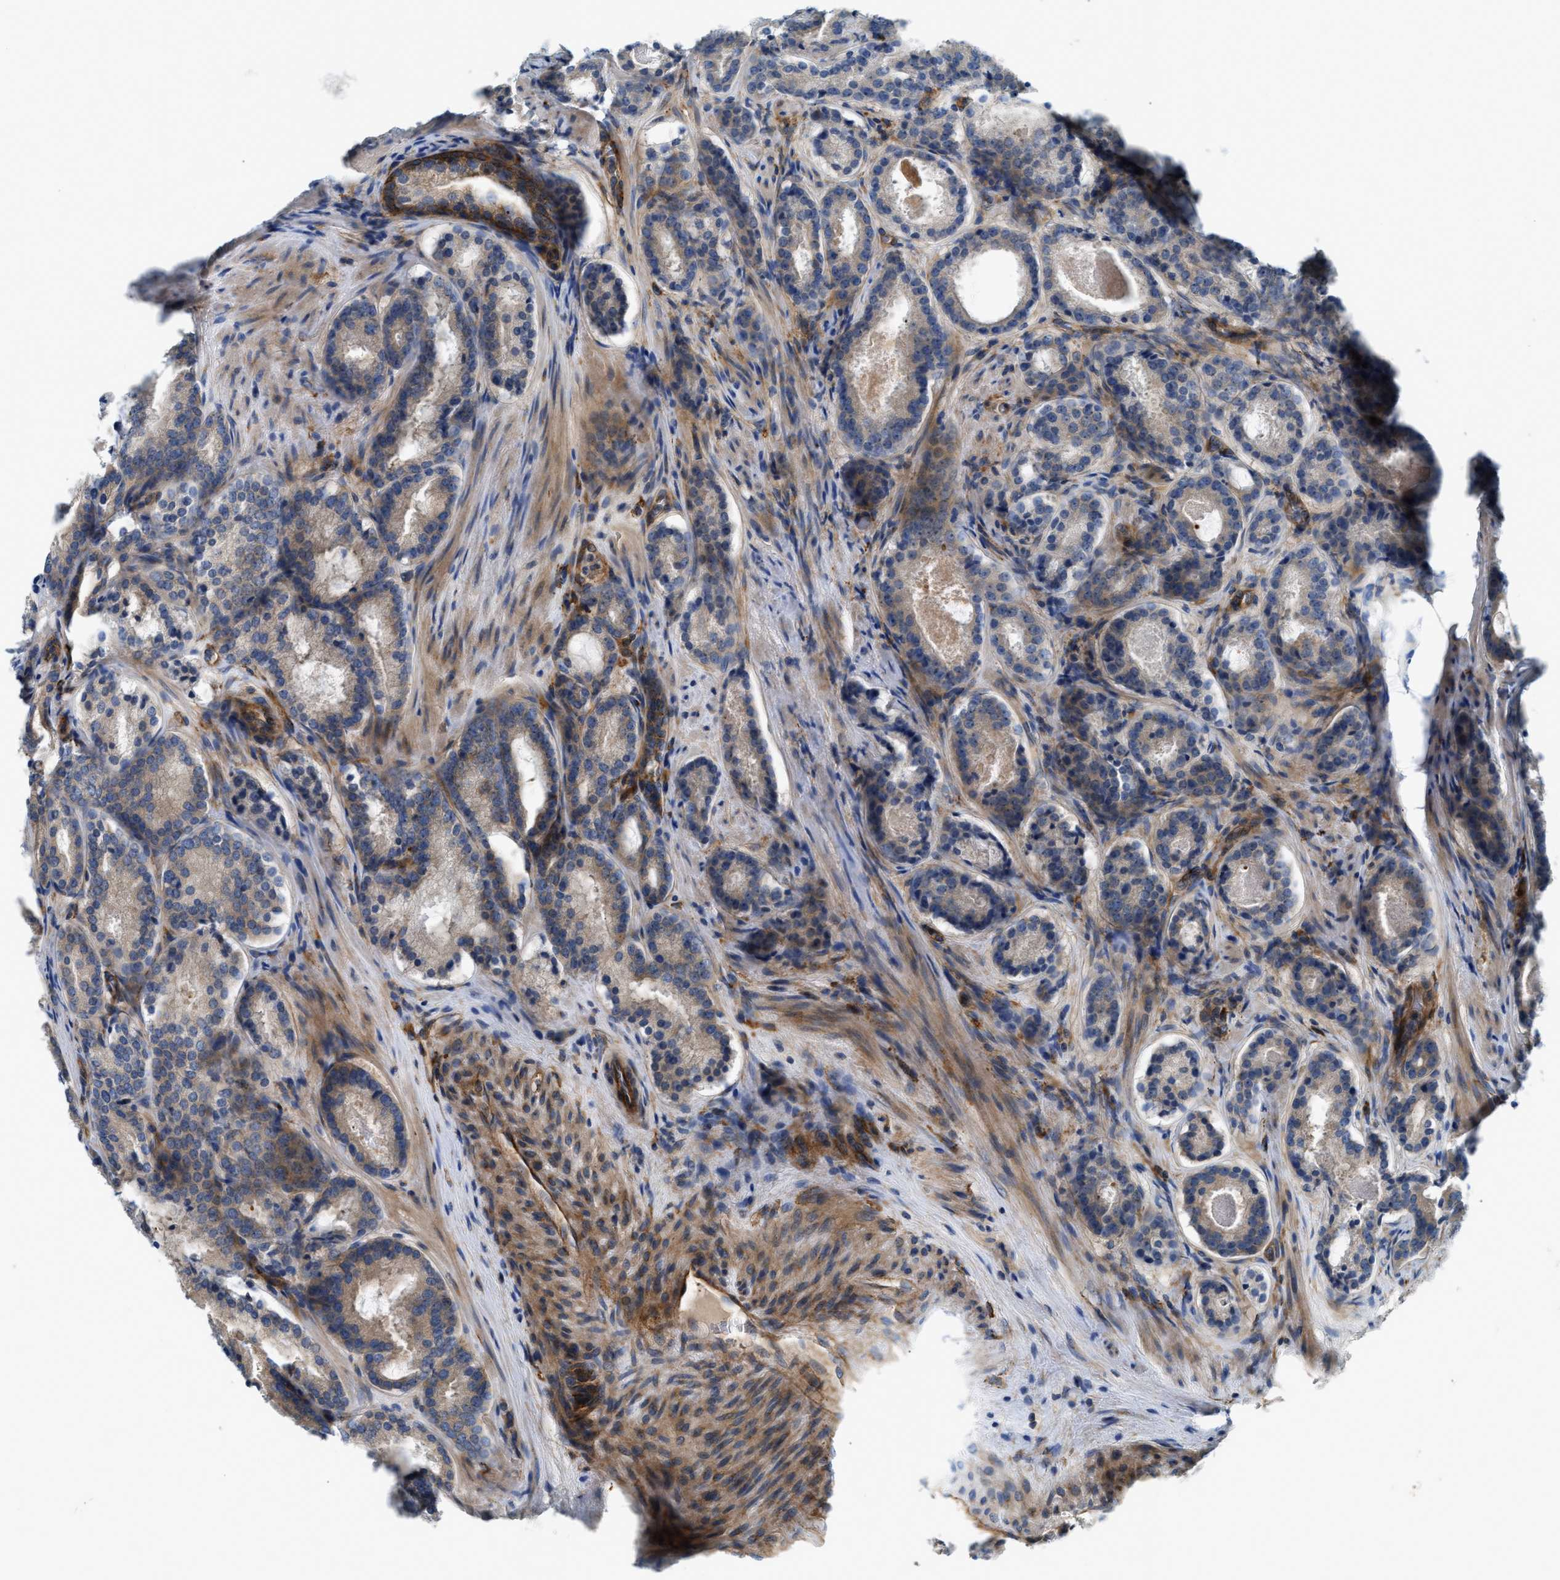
{"staining": {"intensity": "weak", "quantity": "<25%", "location": "cytoplasmic/membranous"}, "tissue": "prostate cancer", "cell_type": "Tumor cells", "image_type": "cancer", "snomed": [{"axis": "morphology", "description": "Adenocarcinoma, Low grade"}, {"axis": "topography", "description": "Prostate"}], "caption": "This is a micrograph of immunohistochemistry (IHC) staining of adenocarcinoma (low-grade) (prostate), which shows no expression in tumor cells.", "gene": "NSUN7", "patient": {"sex": "male", "age": 69}}